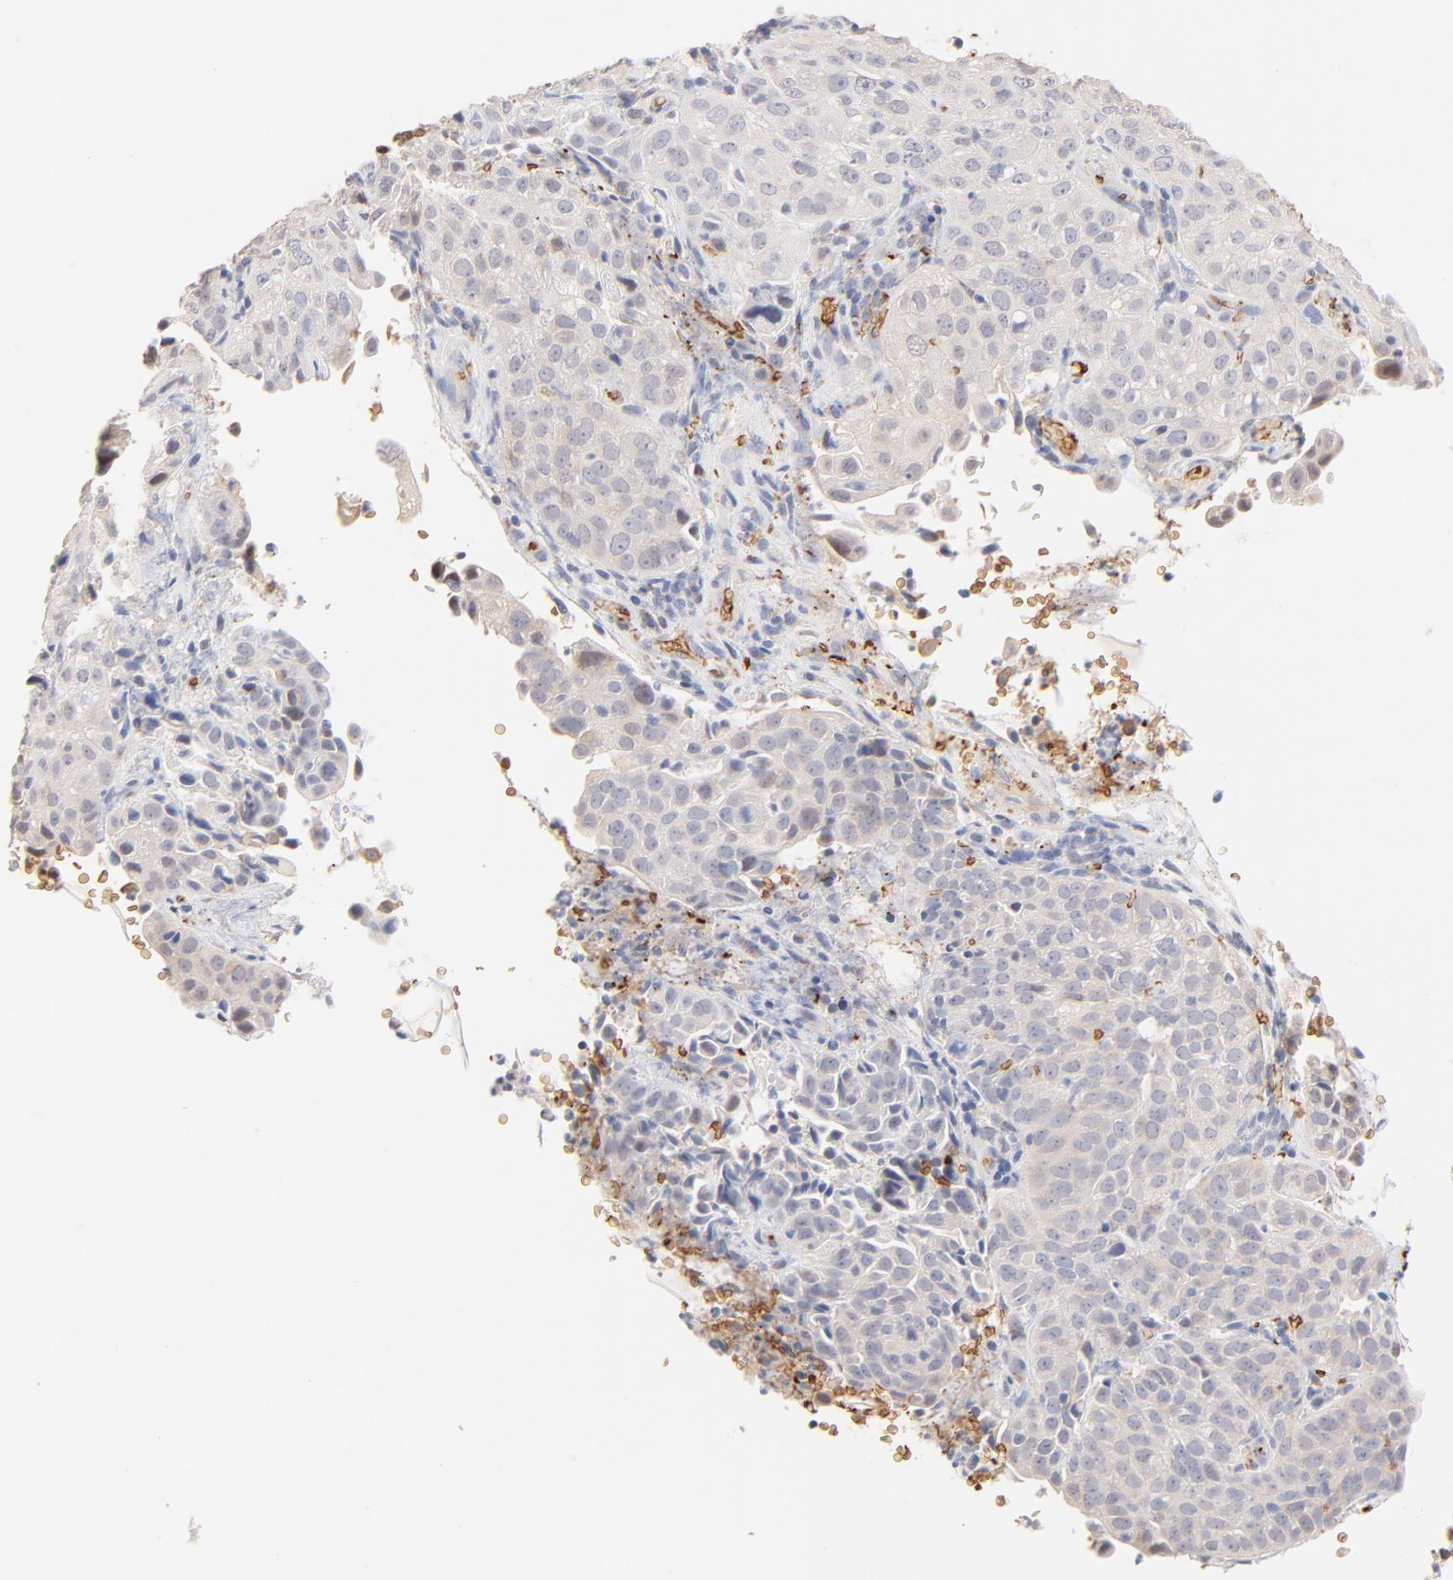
{"staining": {"intensity": "negative", "quantity": "none", "location": "none"}, "tissue": "cervical cancer", "cell_type": "Tumor cells", "image_type": "cancer", "snomed": [{"axis": "morphology", "description": "Squamous cell carcinoma, NOS"}, {"axis": "topography", "description": "Cervix"}], "caption": "High magnification brightfield microscopy of cervical squamous cell carcinoma stained with DAB (3,3'-diaminobenzidine) (brown) and counterstained with hematoxylin (blue): tumor cells show no significant staining.", "gene": "SPTB", "patient": {"sex": "female", "age": 38}}